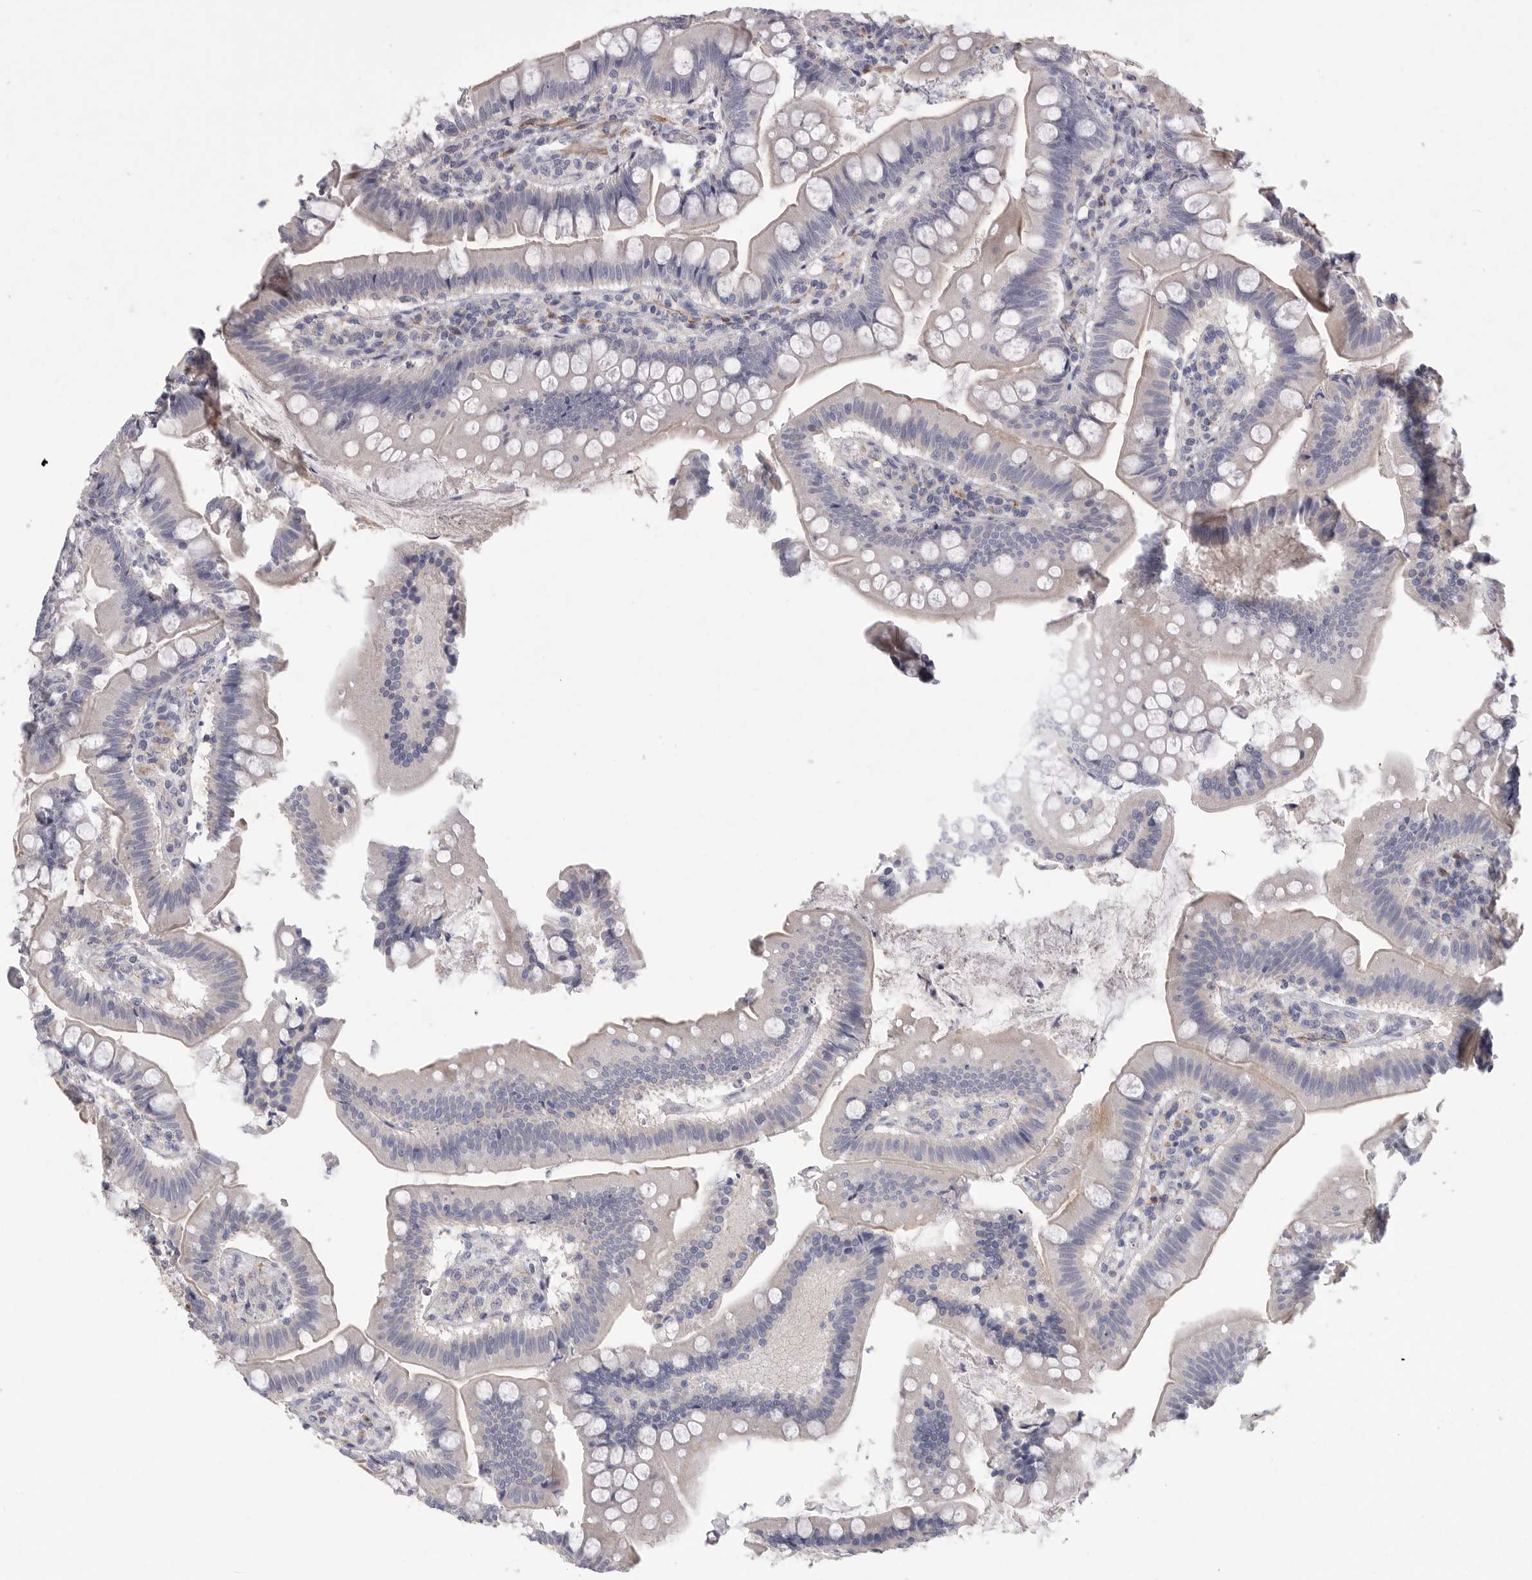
{"staining": {"intensity": "negative", "quantity": "none", "location": "none"}, "tissue": "small intestine", "cell_type": "Glandular cells", "image_type": "normal", "snomed": [{"axis": "morphology", "description": "Normal tissue, NOS"}, {"axis": "topography", "description": "Small intestine"}], "caption": "Immunohistochemistry (IHC) photomicrograph of benign human small intestine stained for a protein (brown), which displays no positivity in glandular cells.", "gene": "SDC3", "patient": {"sex": "male", "age": 7}}